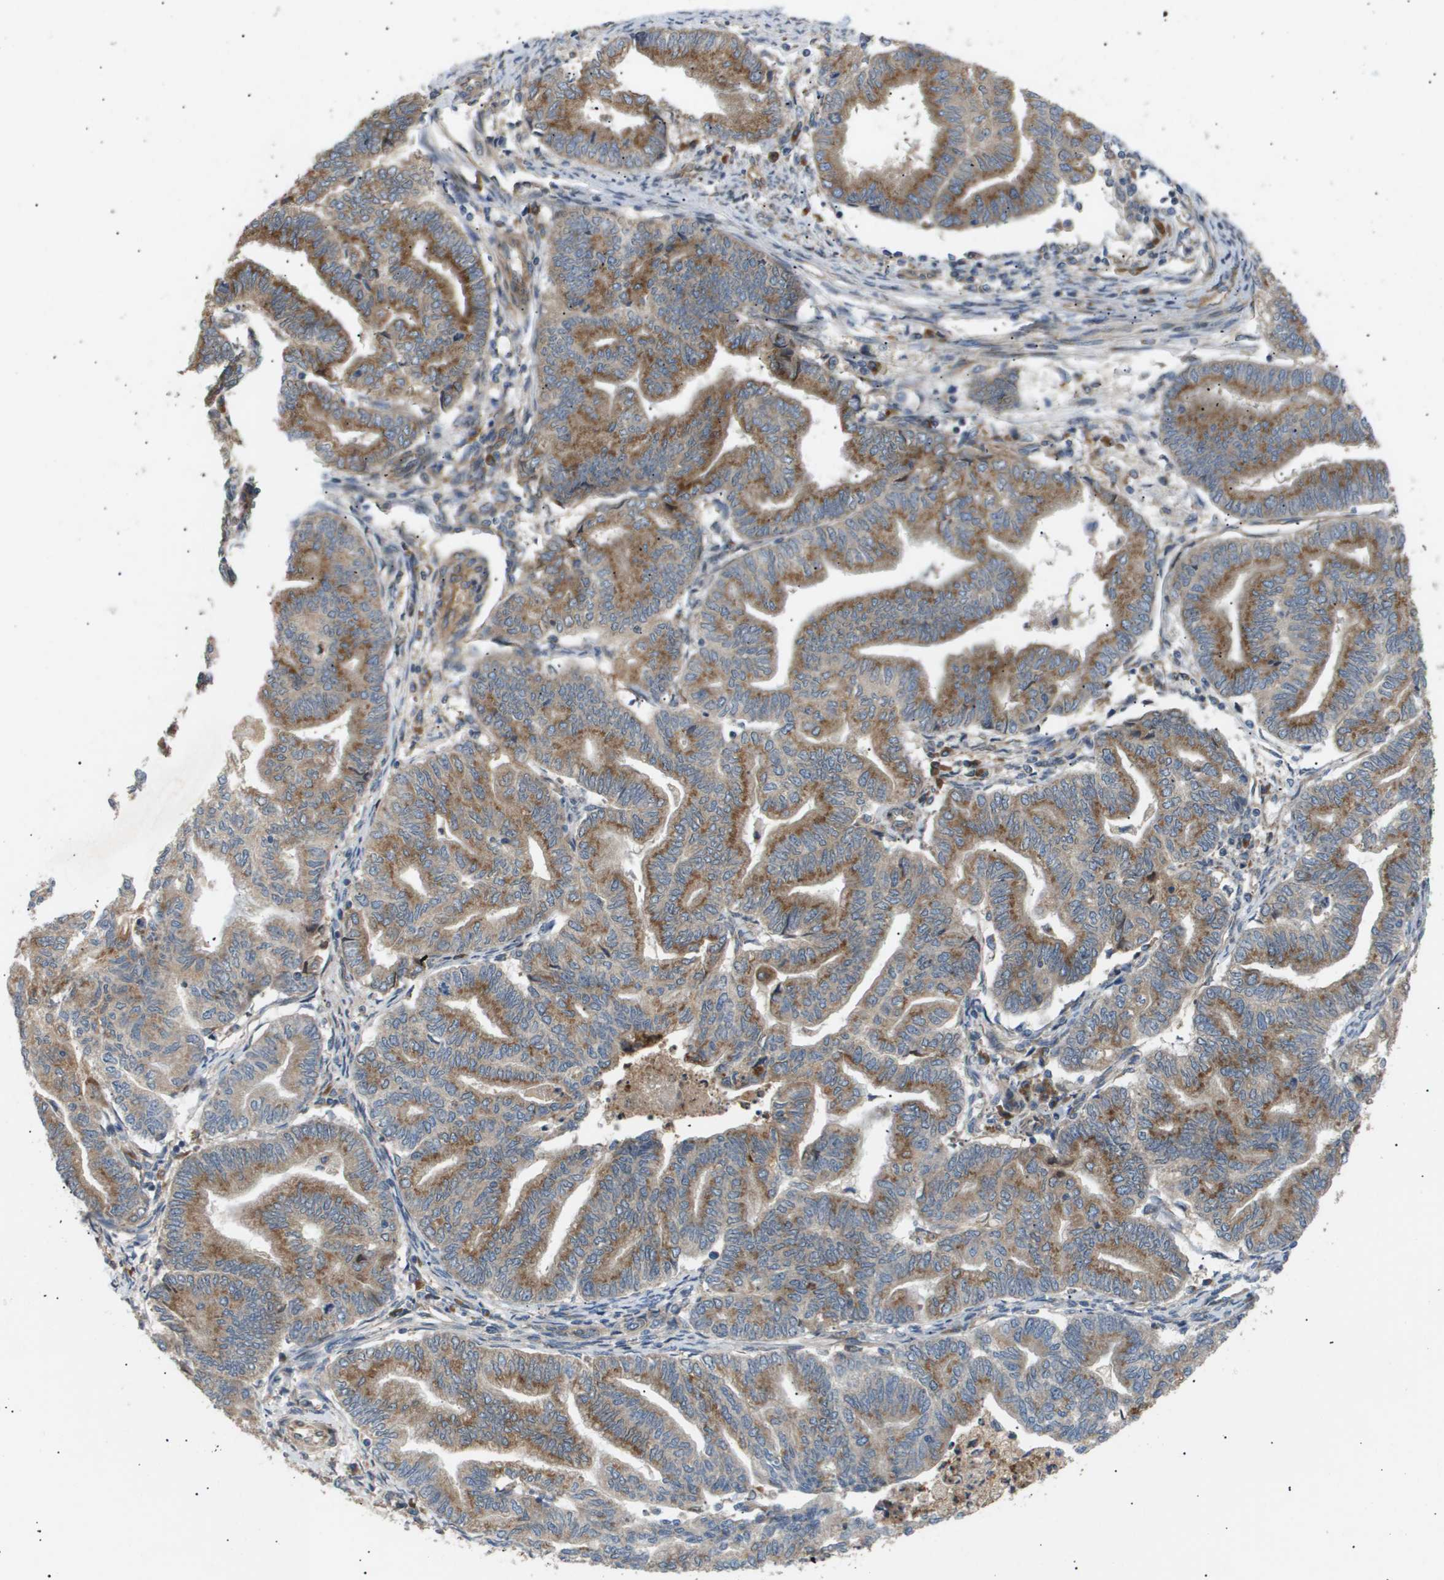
{"staining": {"intensity": "moderate", "quantity": ">75%", "location": "cytoplasmic/membranous"}, "tissue": "endometrial cancer", "cell_type": "Tumor cells", "image_type": "cancer", "snomed": [{"axis": "morphology", "description": "Adenocarcinoma, NOS"}, {"axis": "topography", "description": "Endometrium"}], "caption": "Human endometrial cancer (adenocarcinoma) stained with a brown dye demonstrates moderate cytoplasmic/membranous positive positivity in about >75% of tumor cells.", "gene": "LYSMD3", "patient": {"sex": "female", "age": 79}}